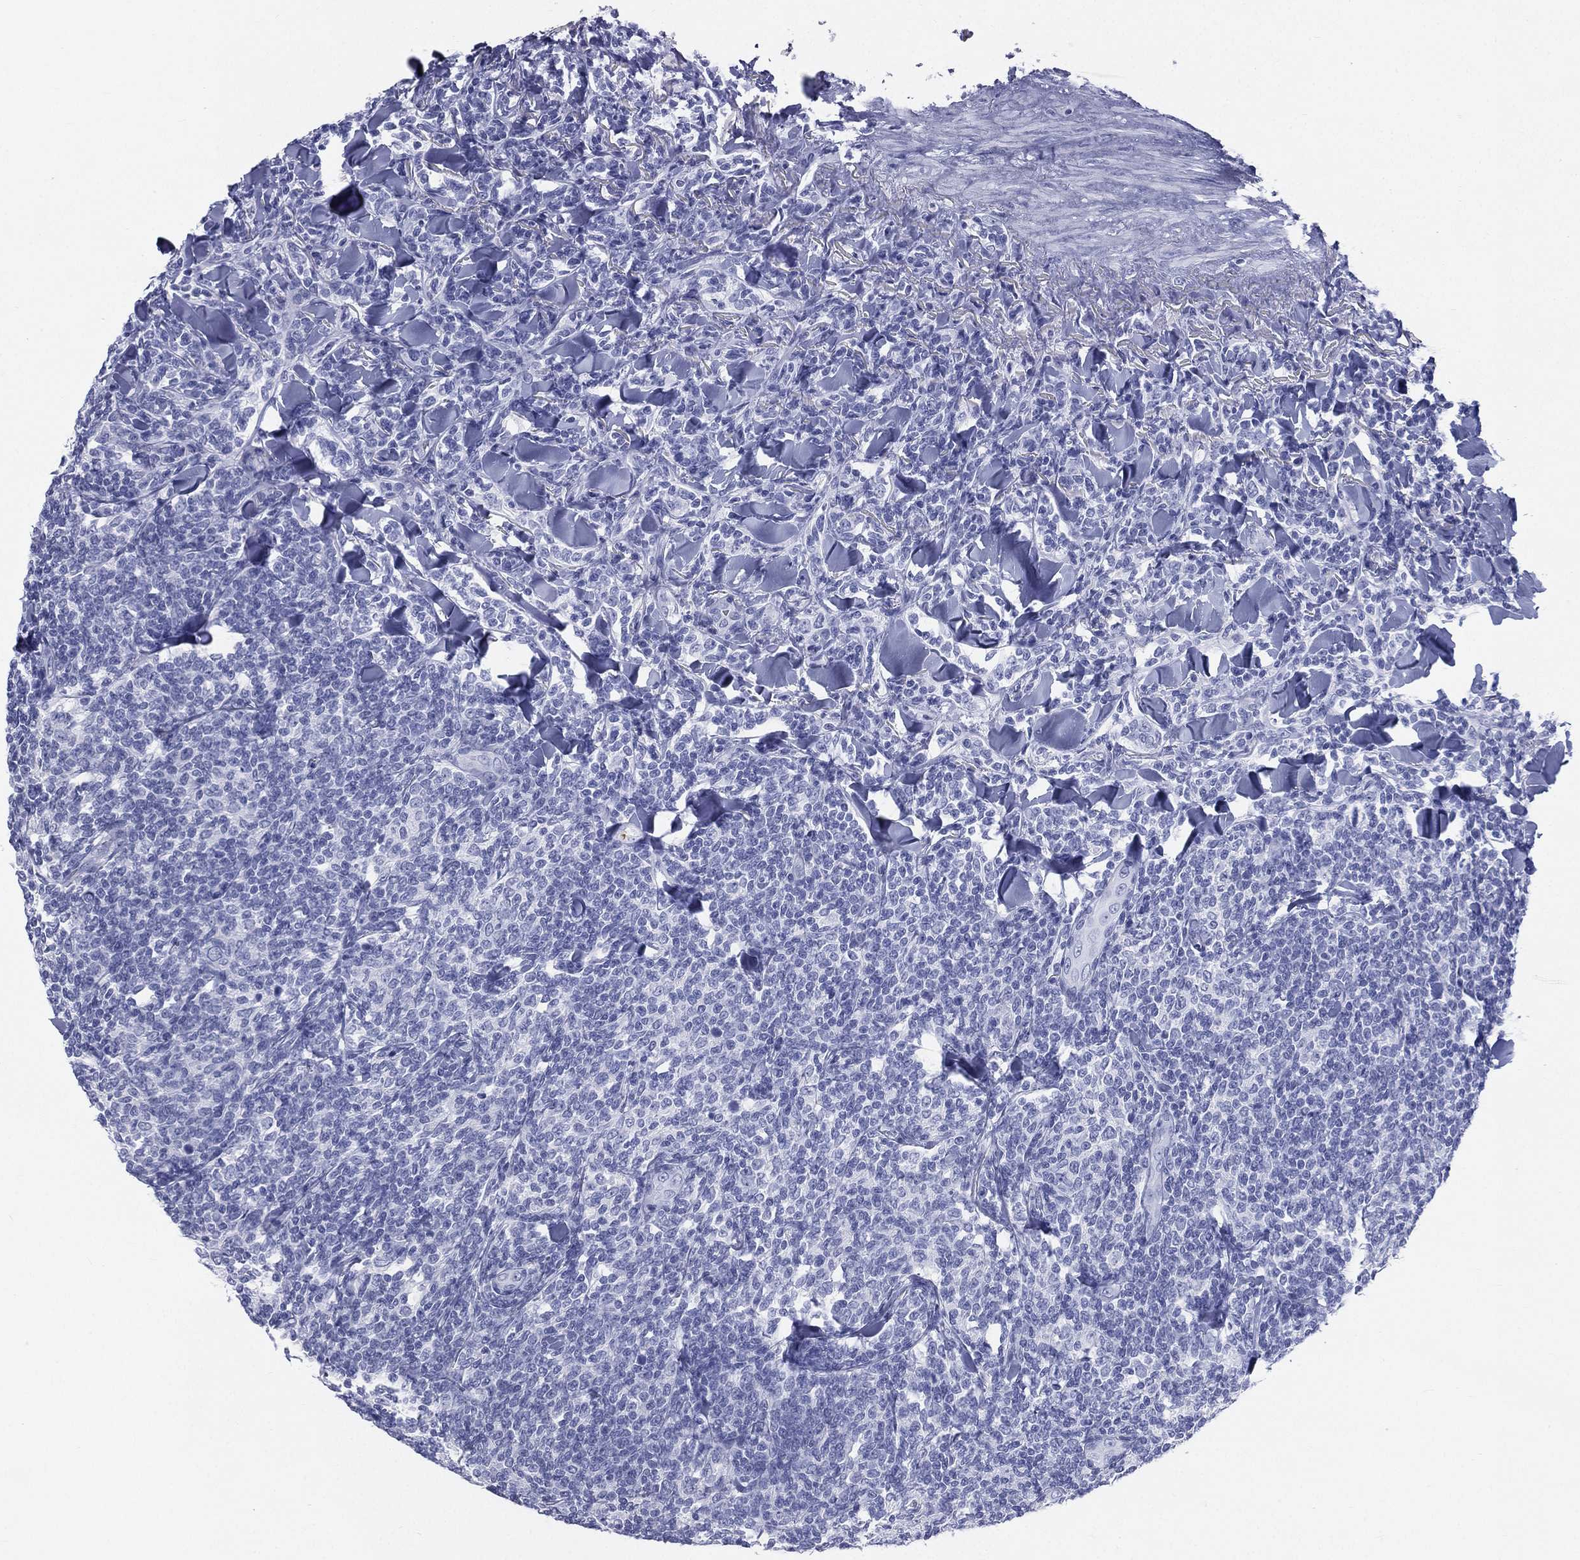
{"staining": {"intensity": "negative", "quantity": "none", "location": "none"}, "tissue": "lymphoma", "cell_type": "Tumor cells", "image_type": "cancer", "snomed": [{"axis": "morphology", "description": "Malignant lymphoma, non-Hodgkin's type, Low grade"}, {"axis": "topography", "description": "Lymph node"}], "caption": "The photomicrograph displays no significant expression in tumor cells of lymphoma.", "gene": "HP", "patient": {"sex": "female", "age": 56}}